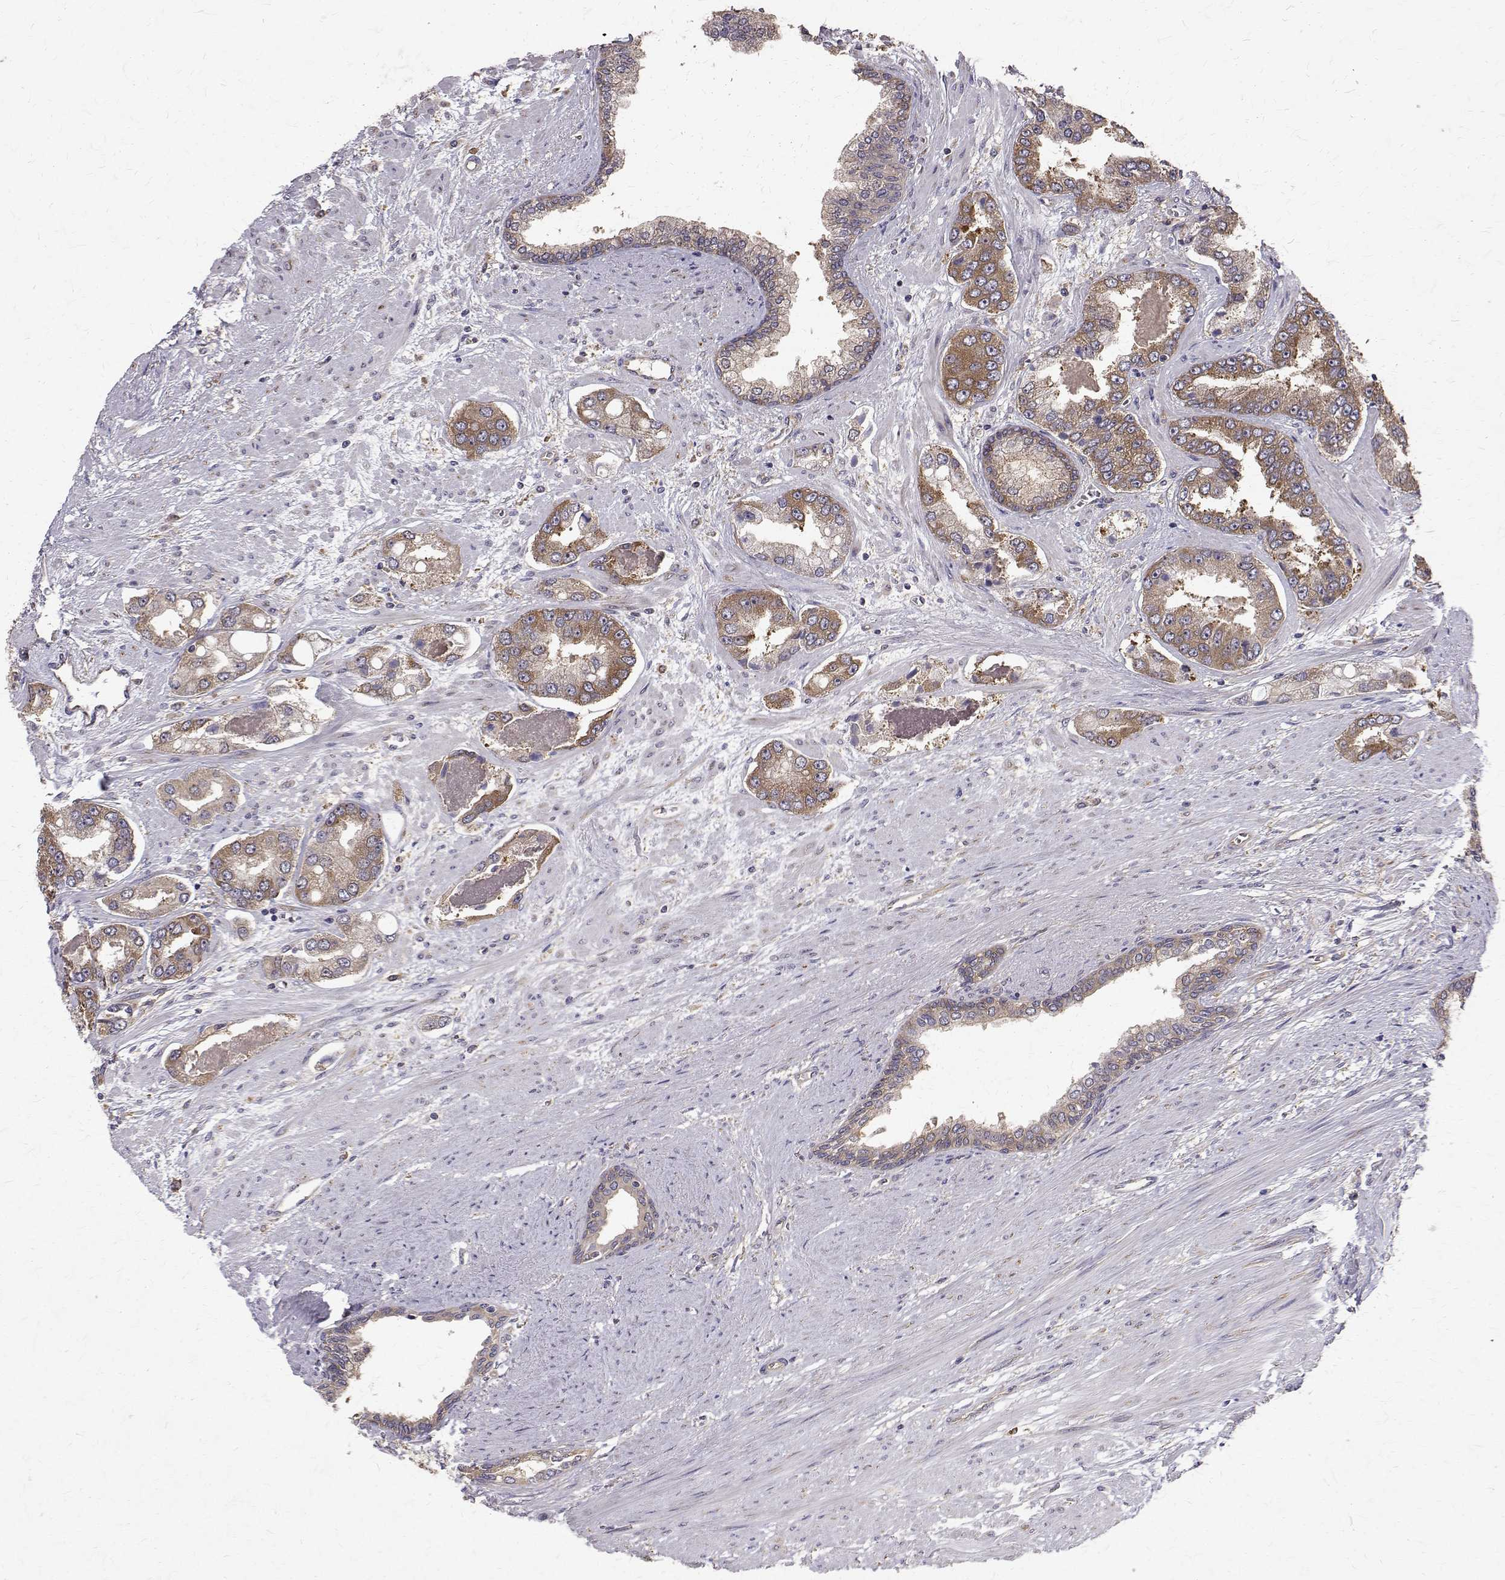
{"staining": {"intensity": "moderate", "quantity": ">75%", "location": "cytoplasmic/membranous"}, "tissue": "prostate cancer", "cell_type": "Tumor cells", "image_type": "cancer", "snomed": [{"axis": "morphology", "description": "Adenocarcinoma, Low grade"}, {"axis": "topography", "description": "Prostate"}], "caption": "A brown stain highlights moderate cytoplasmic/membranous expression of a protein in human prostate adenocarcinoma (low-grade) tumor cells.", "gene": "FARSB", "patient": {"sex": "male", "age": 60}}